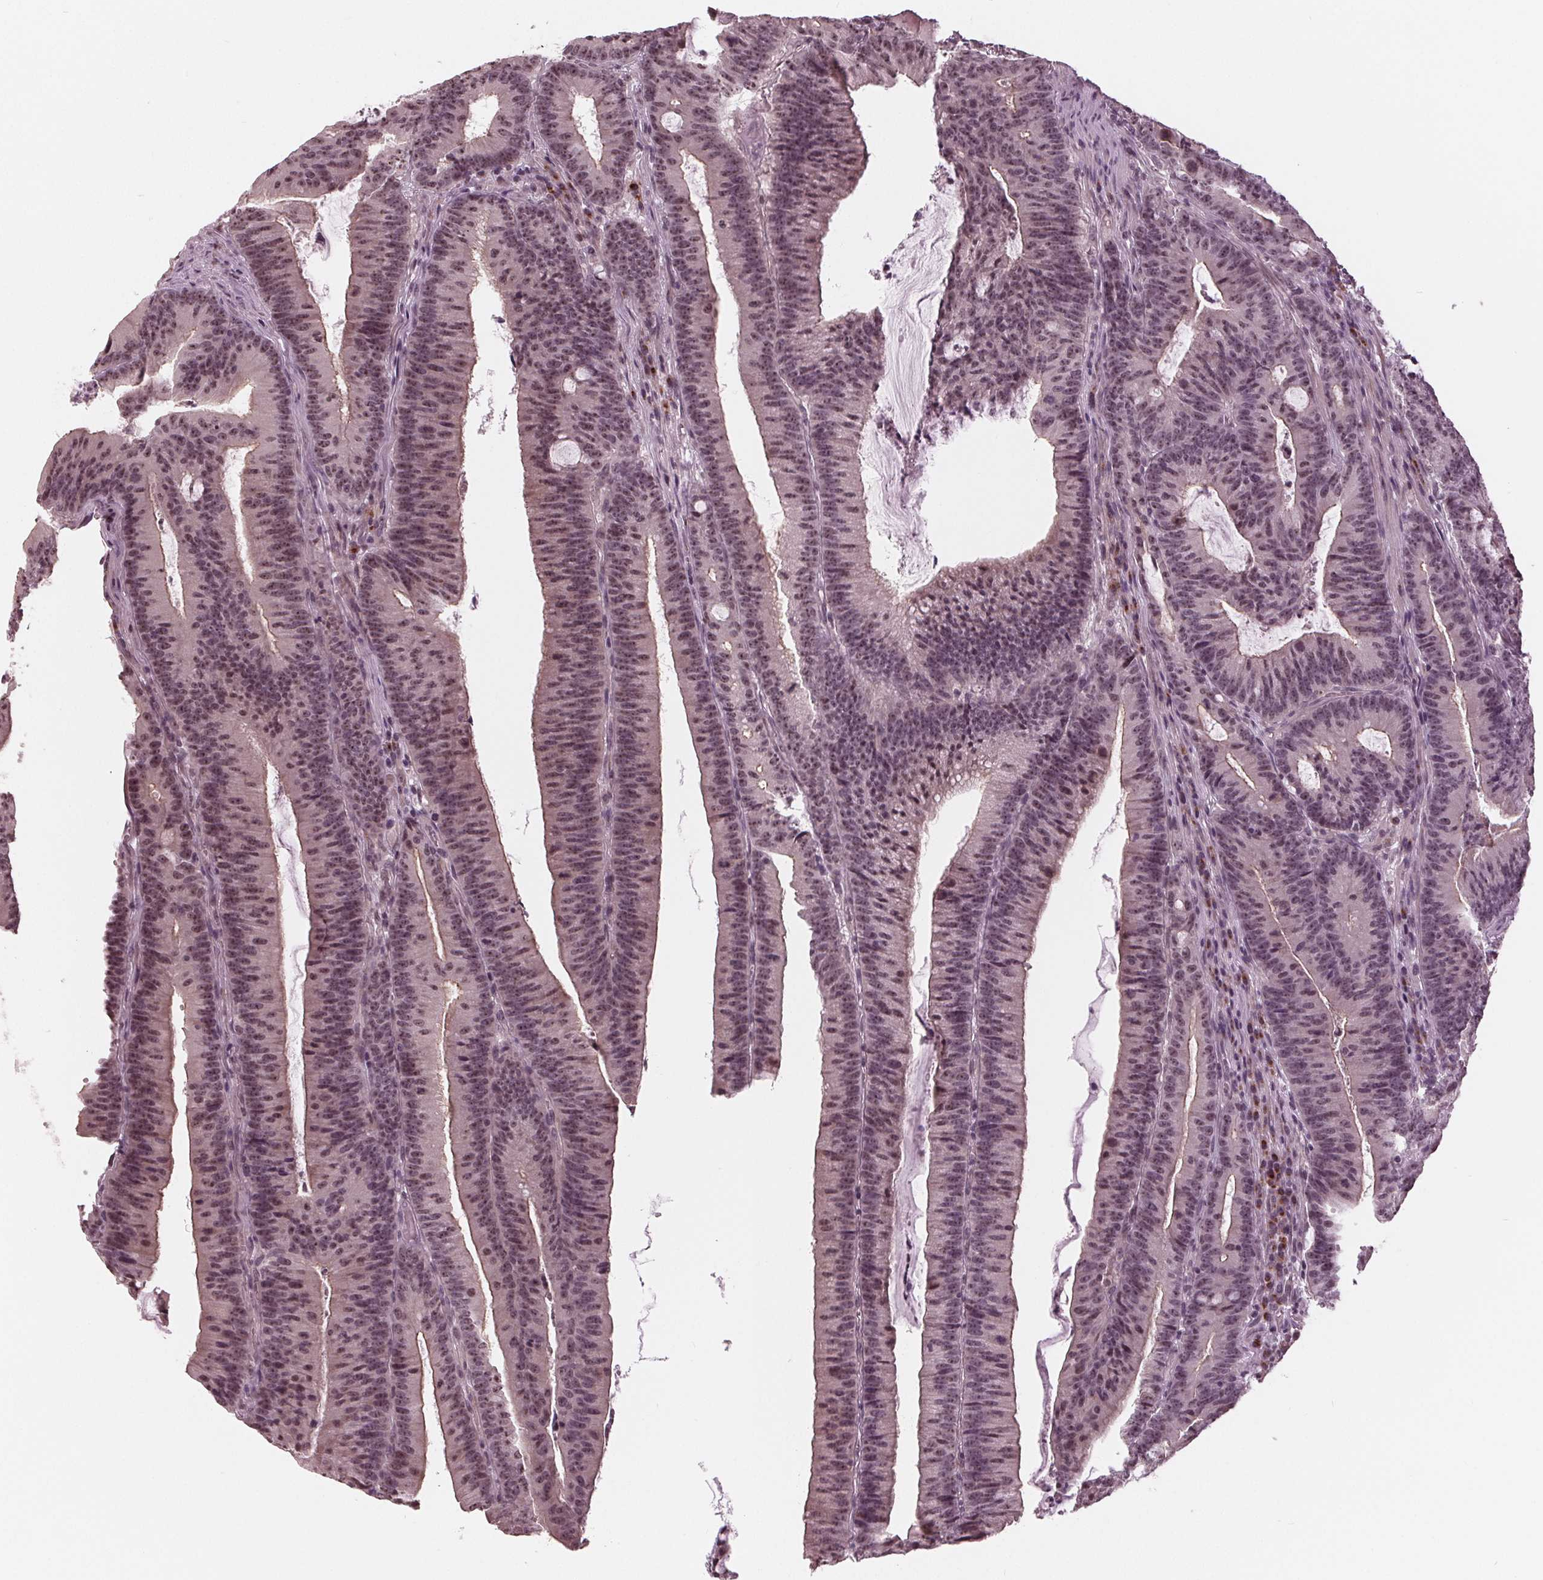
{"staining": {"intensity": "weak", "quantity": "25%-75%", "location": "cytoplasmic/membranous,nuclear"}, "tissue": "colorectal cancer", "cell_type": "Tumor cells", "image_type": "cancer", "snomed": [{"axis": "morphology", "description": "Adenocarcinoma, NOS"}, {"axis": "topography", "description": "Colon"}], "caption": "DAB immunohistochemical staining of human colorectal cancer (adenocarcinoma) displays weak cytoplasmic/membranous and nuclear protein expression in approximately 25%-75% of tumor cells.", "gene": "SLX4", "patient": {"sex": "female", "age": 78}}